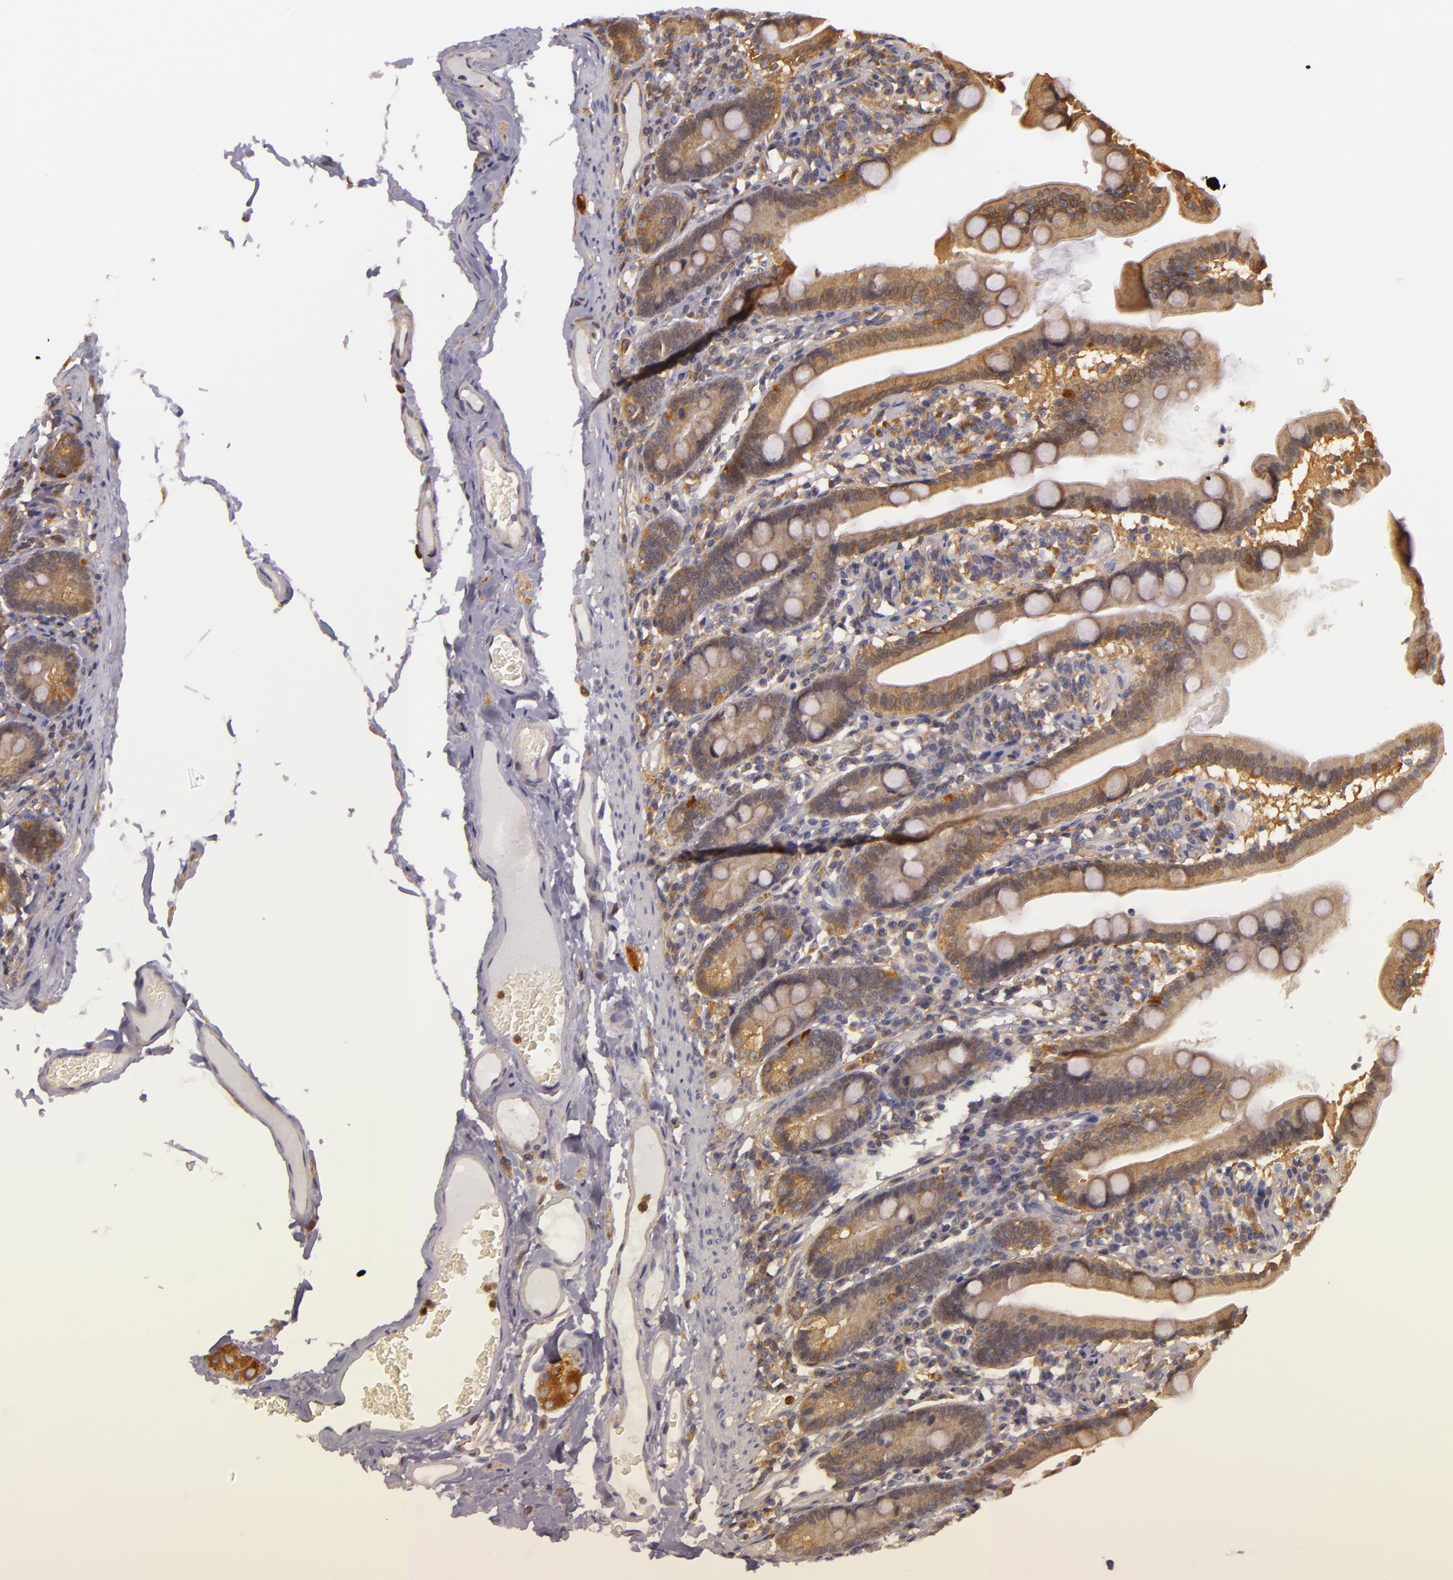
{"staining": {"intensity": "strong", "quantity": ">75%", "location": "cytoplasmic/membranous"}, "tissue": "duodenum", "cell_type": "Glandular cells", "image_type": "normal", "snomed": [{"axis": "morphology", "description": "Normal tissue, NOS"}, {"axis": "topography", "description": "Duodenum"}], "caption": "IHC (DAB (3,3'-diaminobenzidine)) staining of unremarkable duodenum demonstrates strong cytoplasmic/membranous protein staining in approximately >75% of glandular cells.", "gene": "TOM1", "patient": {"sex": "female", "age": 75}}